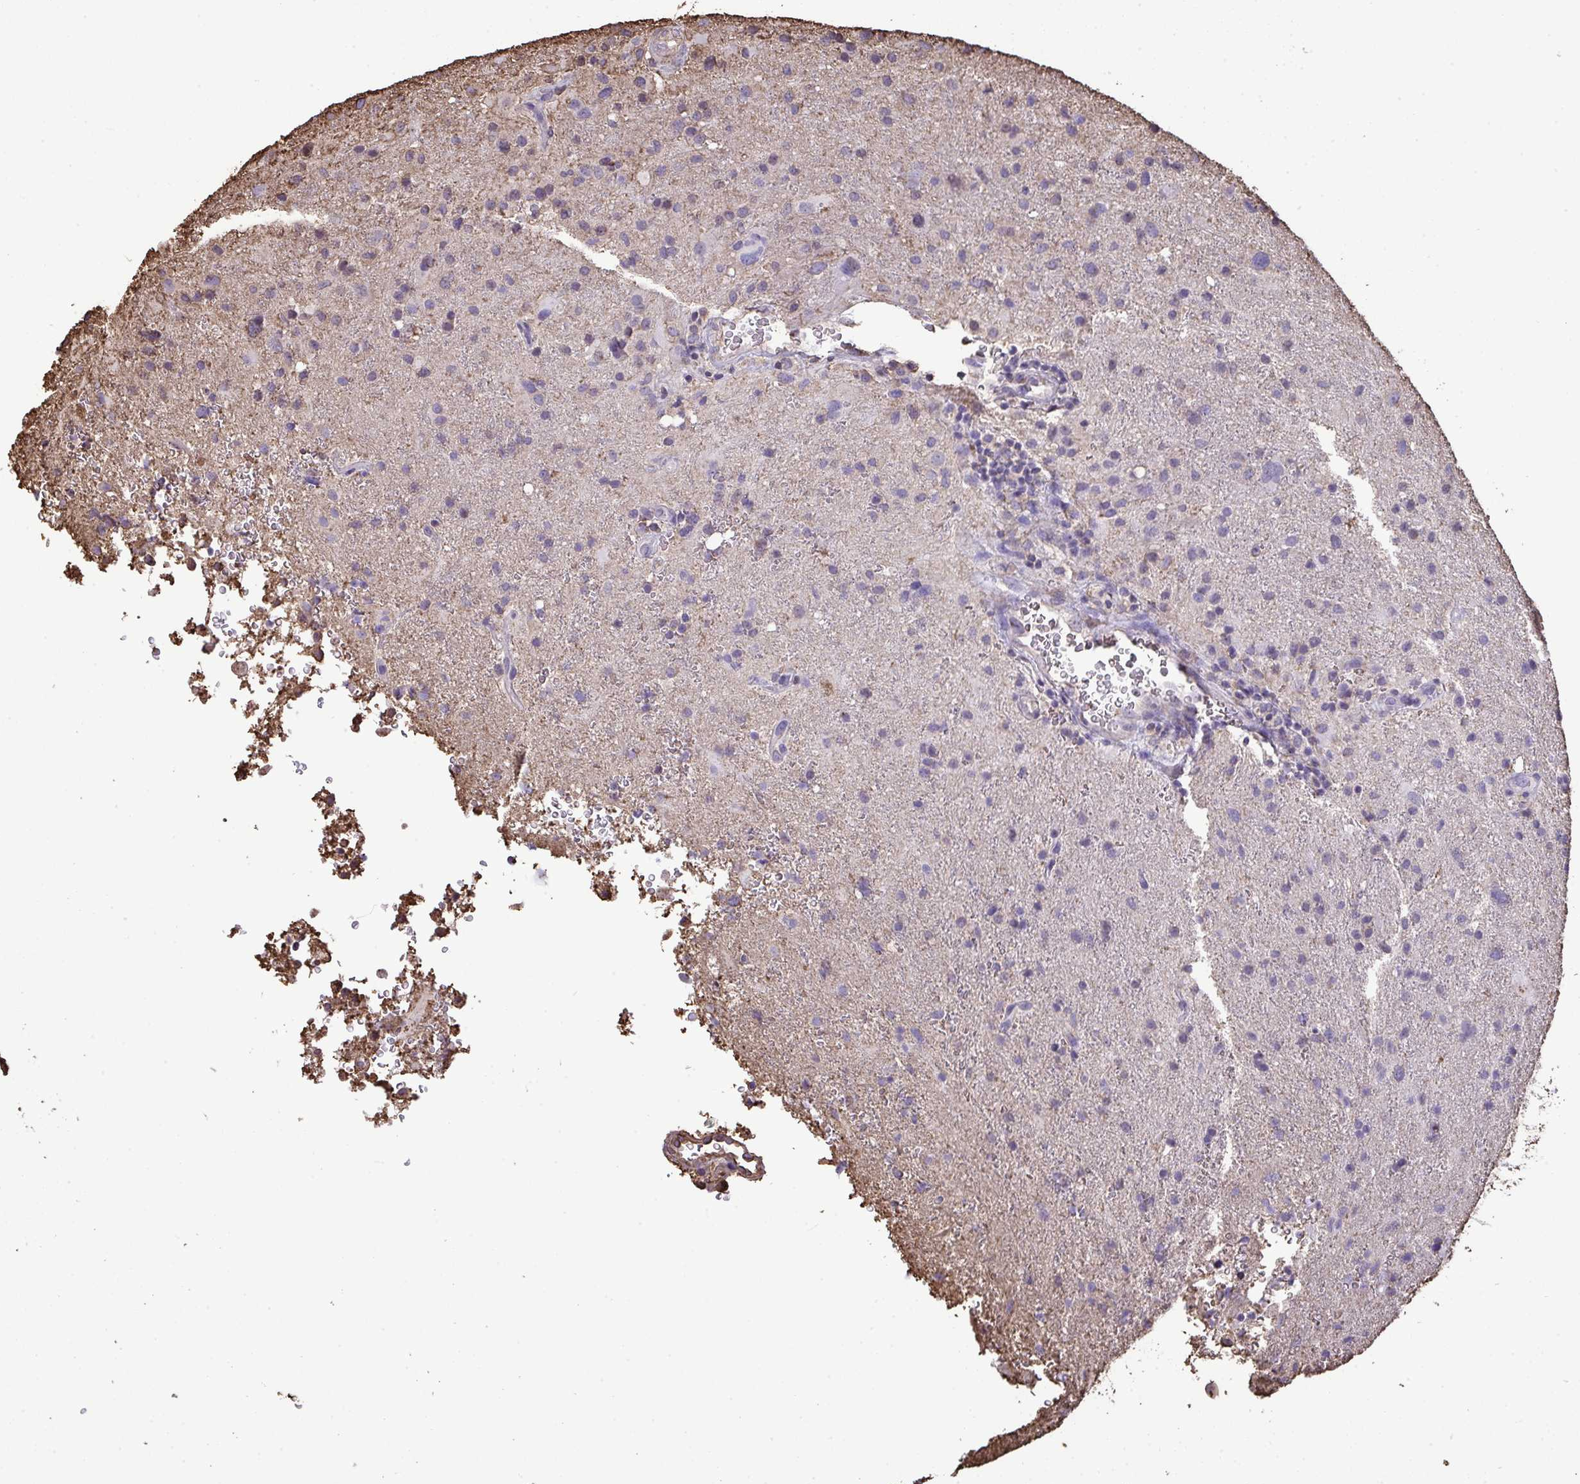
{"staining": {"intensity": "negative", "quantity": "none", "location": "none"}, "tissue": "glioma", "cell_type": "Tumor cells", "image_type": "cancer", "snomed": [{"axis": "morphology", "description": "Glioma, malignant, High grade"}, {"axis": "topography", "description": "Brain"}], "caption": "An image of glioma stained for a protein reveals no brown staining in tumor cells.", "gene": "ANXA5", "patient": {"sex": "male", "age": 53}}